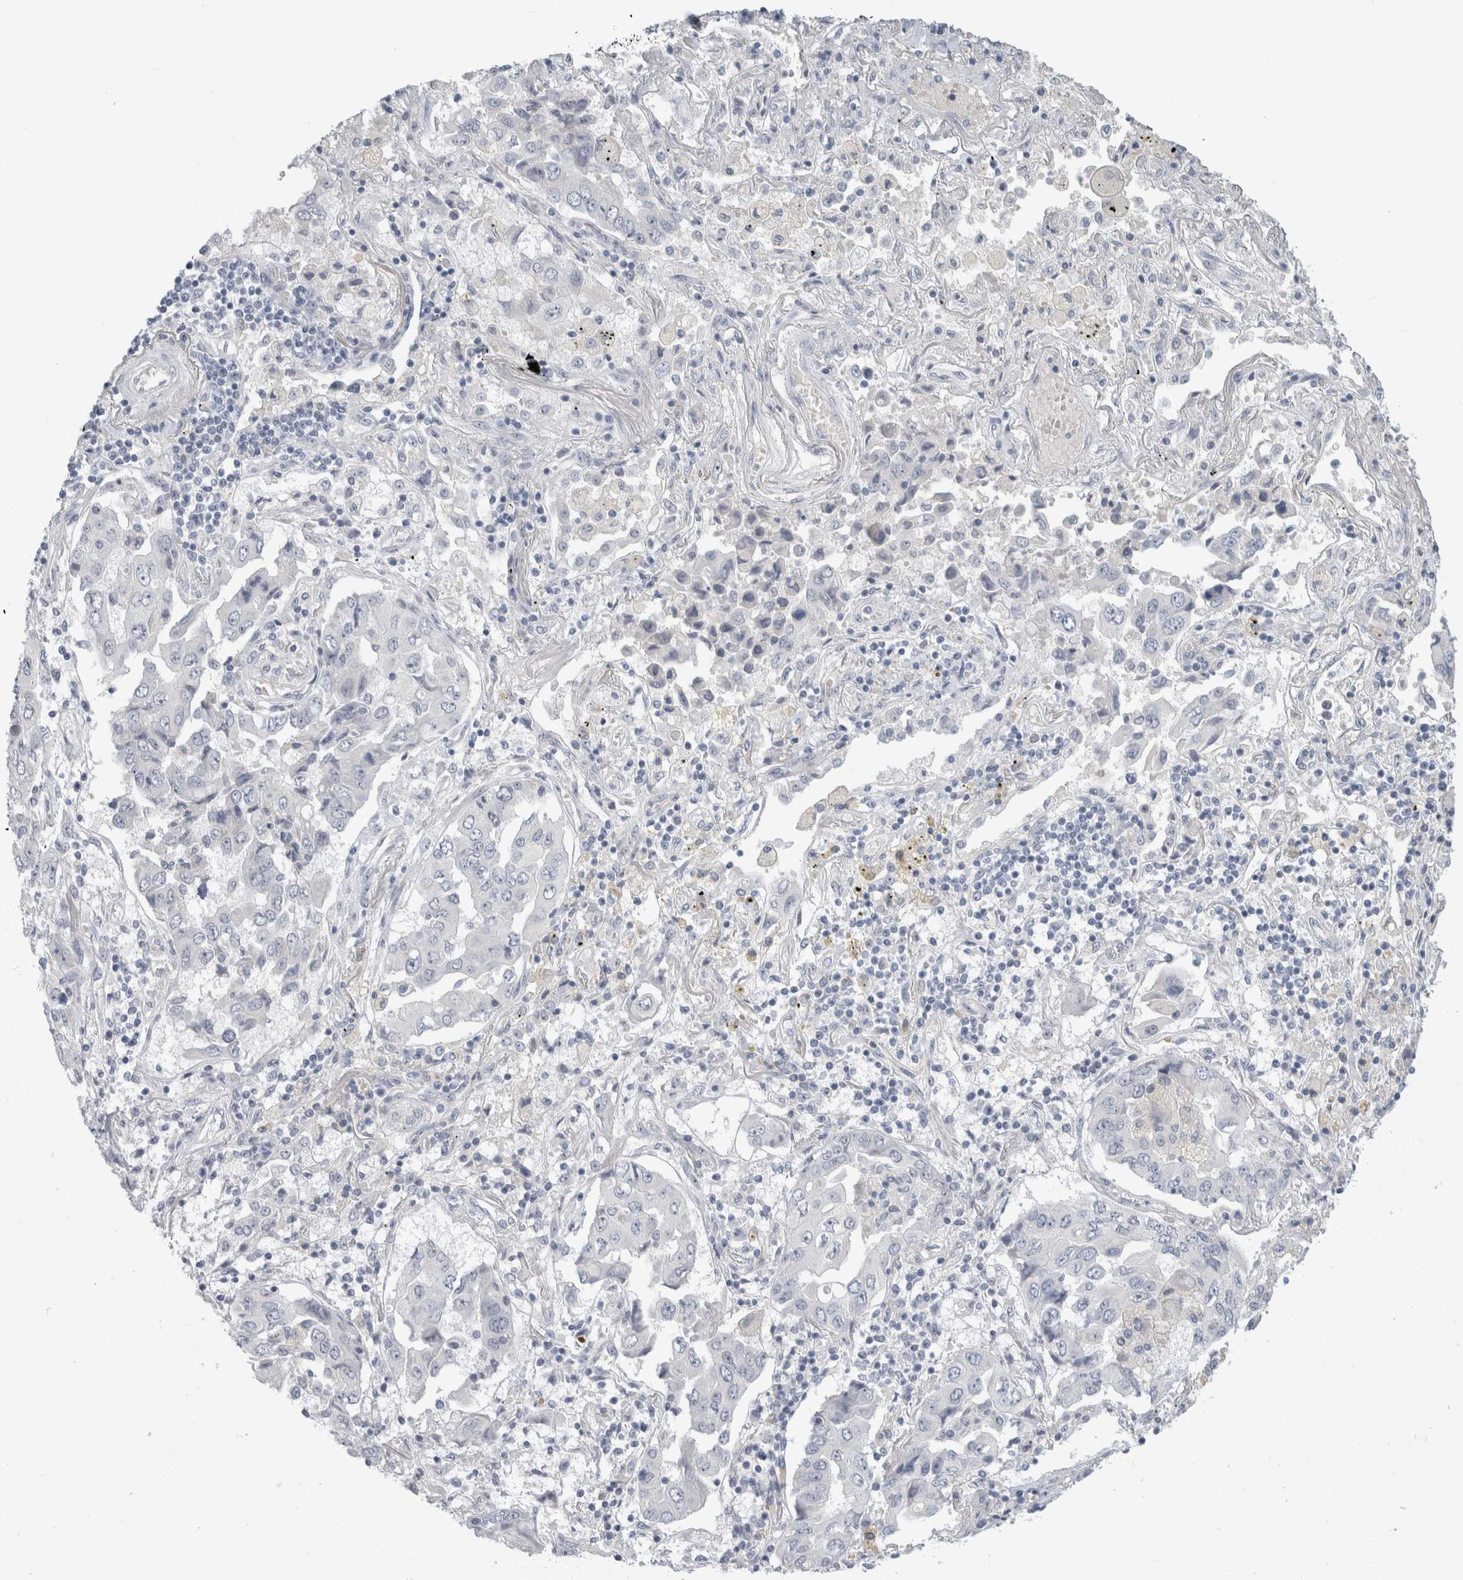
{"staining": {"intensity": "negative", "quantity": "none", "location": "none"}, "tissue": "lung cancer", "cell_type": "Tumor cells", "image_type": "cancer", "snomed": [{"axis": "morphology", "description": "Adenocarcinoma, NOS"}, {"axis": "topography", "description": "Lung"}], "caption": "High magnification brightfield microscopy of adenocarcinoma (lung) stained with DAB (brown) and counterstained with hematoxylin (blue): tumor cells show no significant expression.", "gene": "FMR1NB", "patient": {"sex": "female", "age": 65}}